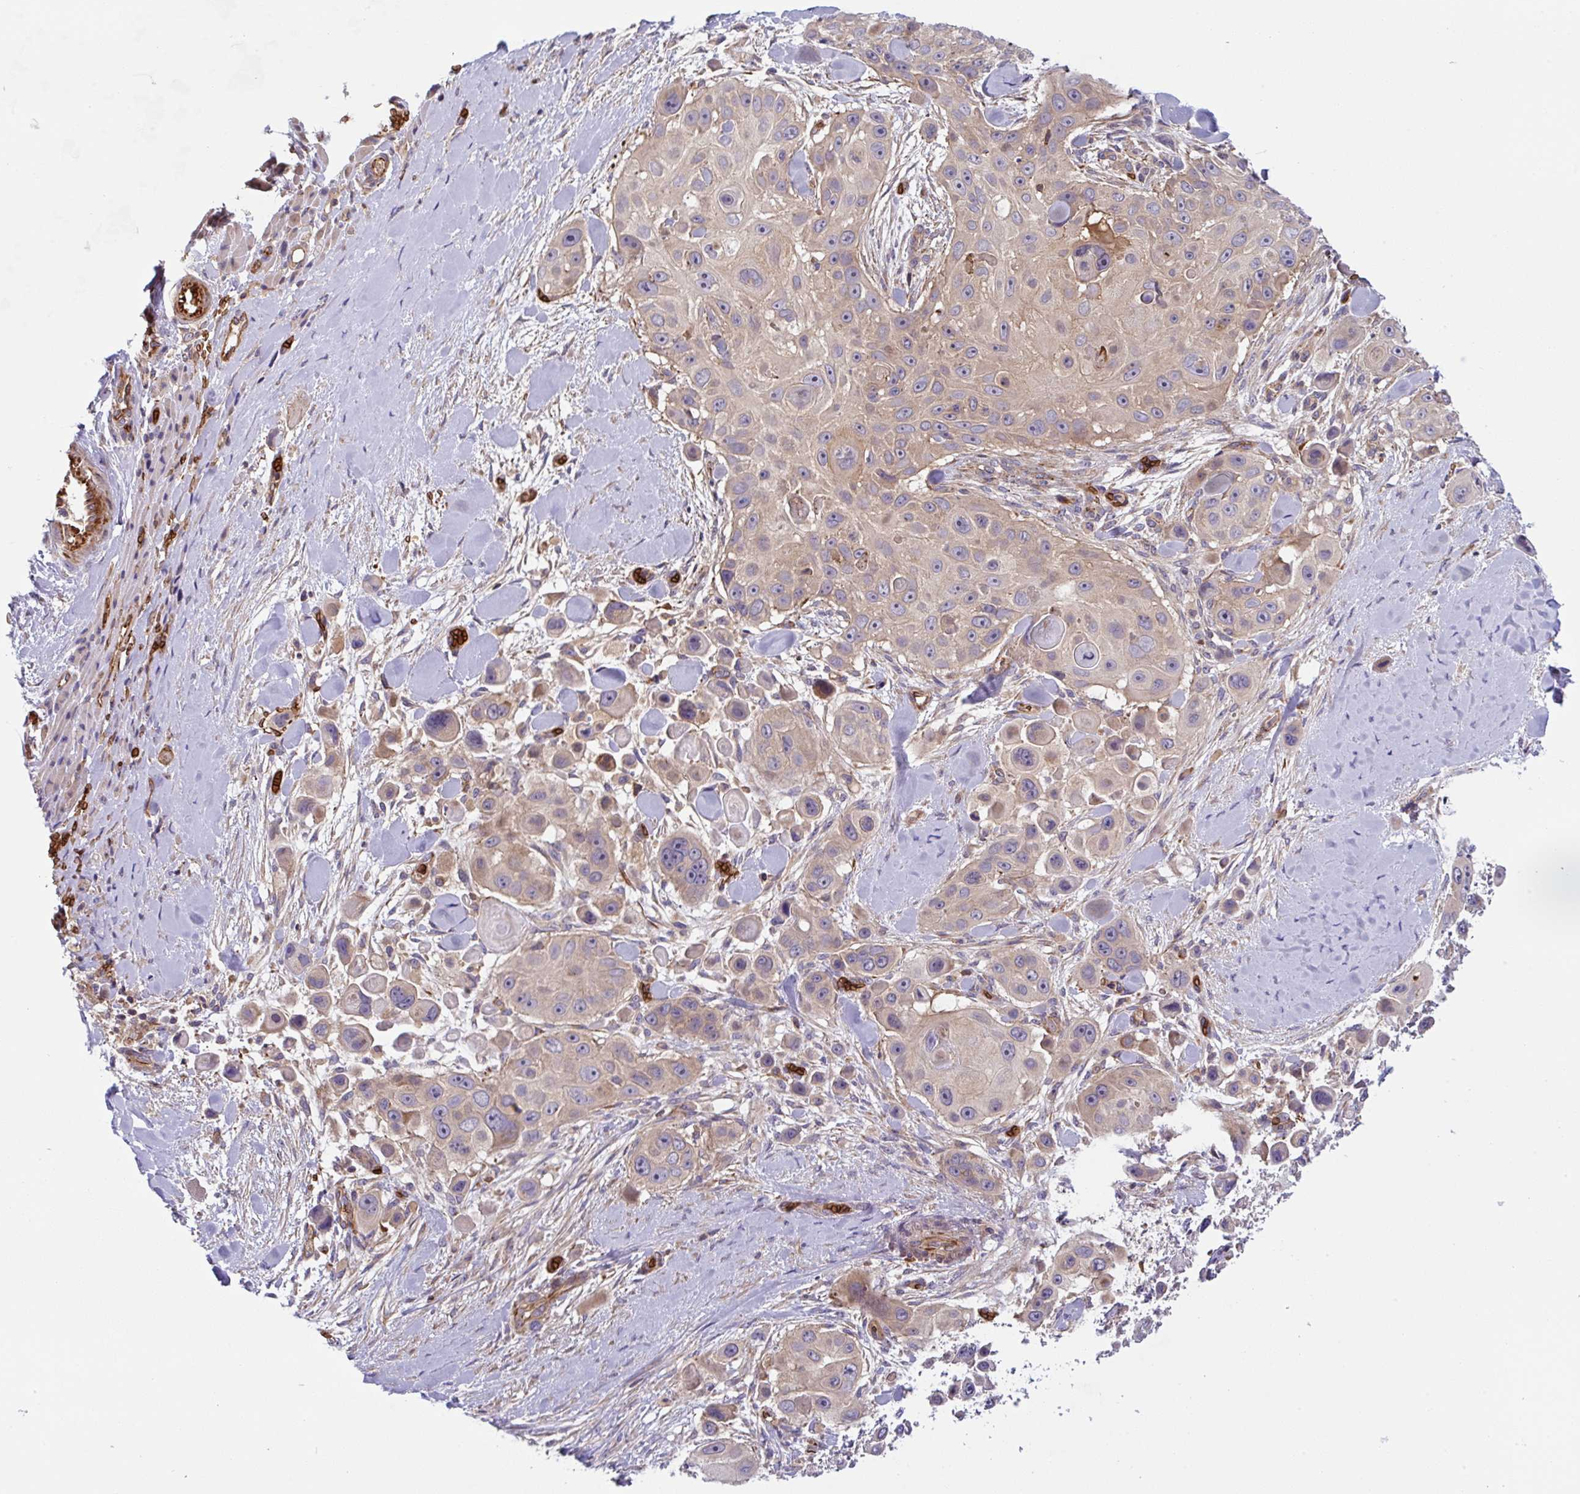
{"staining": {"intensity": "weak", "quantity": "25%-75%", "location": "cytoplasmic/membranous"}, "tissue": "skin cancer", "cell_type": "Tumor cells", "image_type": "cancer", "snomed": [{"axis": "morphology", "description": "Squamous cell carcinoma, NOS"}, {"axis": "topography", "description": "Skin"}], "caption": "Skin cancer stained with a brown dye demonstrates weak cytoplasmic/membranous positive expression in approximately 25%-75% of tumor cells.", "gene": "APOBEC3D", "patient": {"sex": "male", "age": 67}}